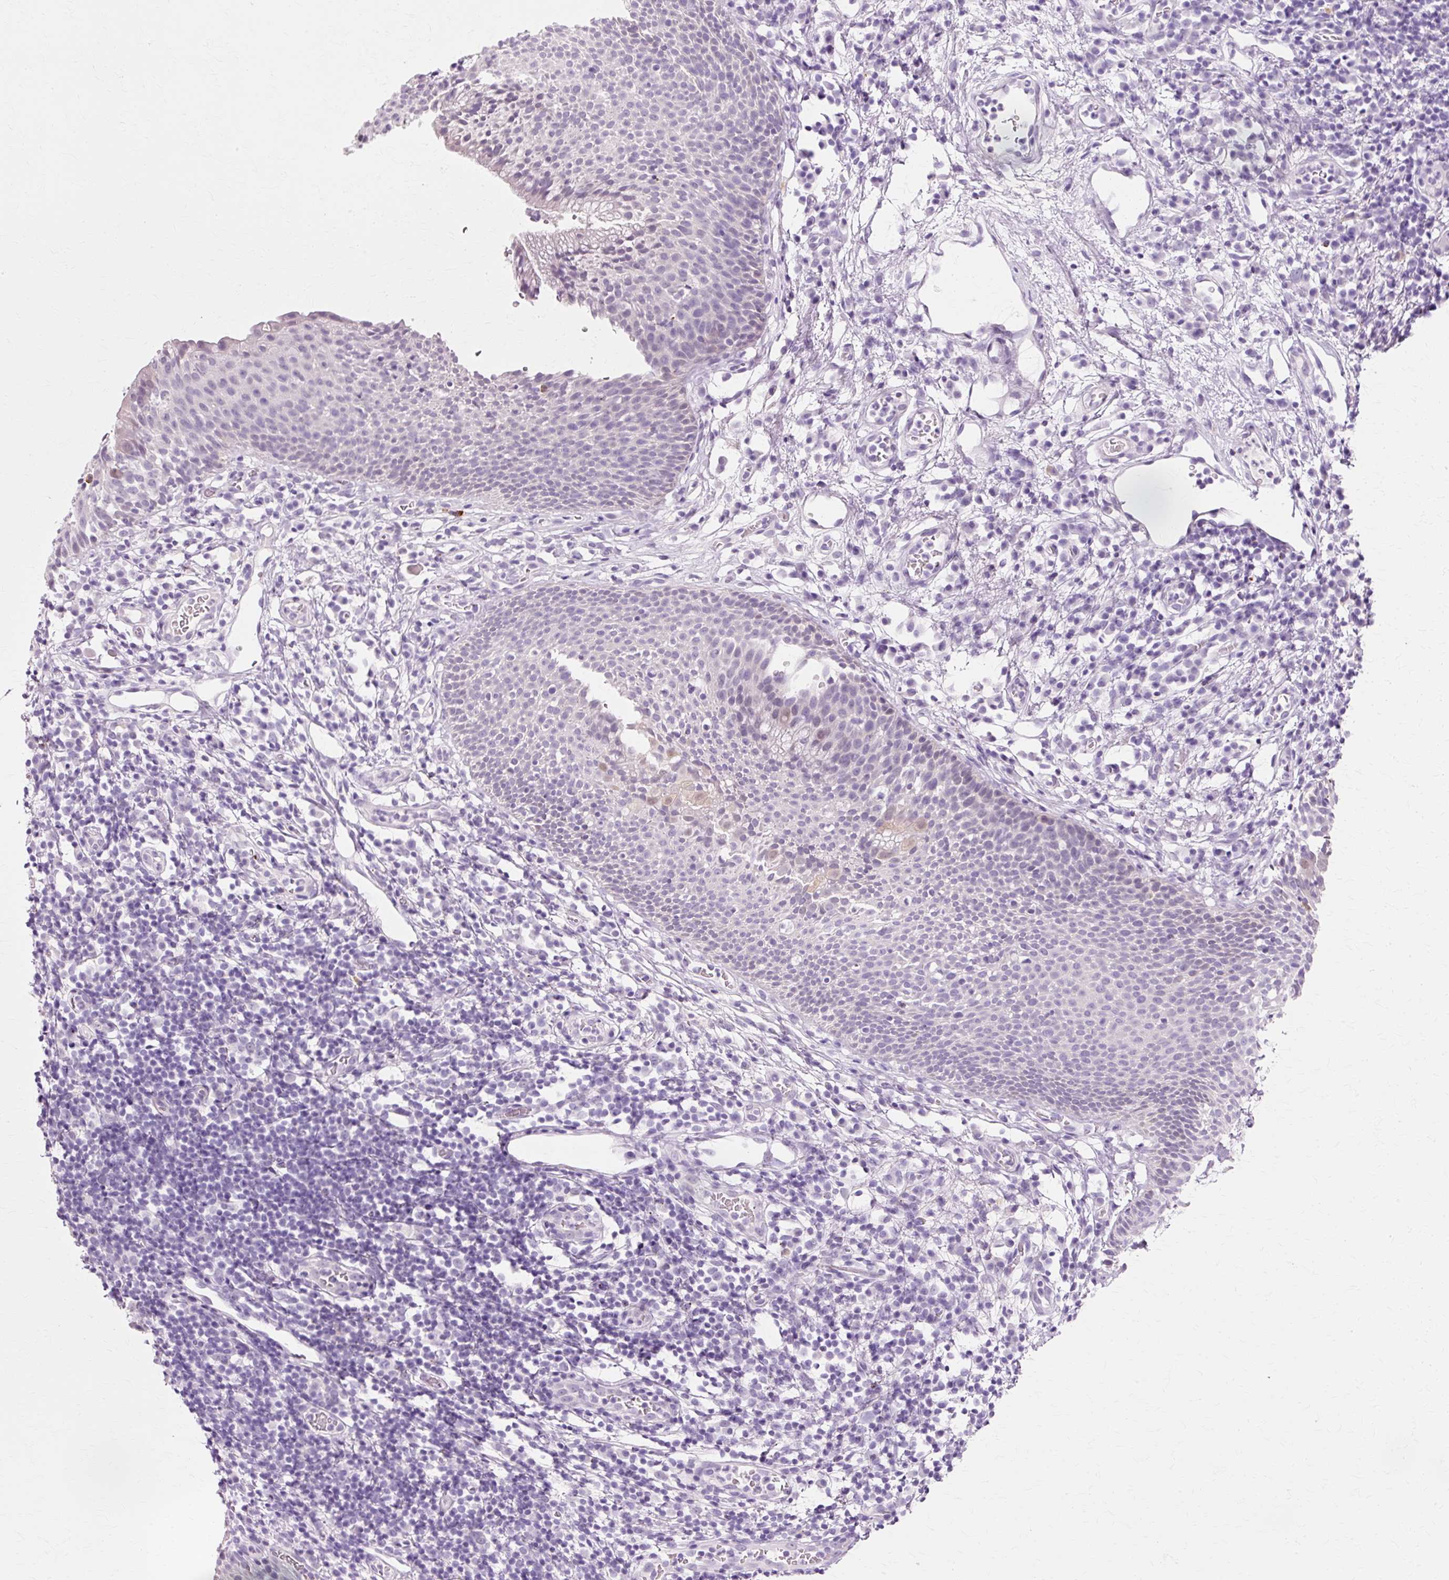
{"staining": {"intensity": "weak", "quantity": "<25%", "location": "cytoplasmic/membranous,nuclear"}, "tissue": "nasopharynx", "cell_type": "Respiratory epithelial cells", "image_type": "normal", "snomed": [{"axis": "morphology", "description": "Normal tissue, NOS"}, {"axis": "topography", "description": "Lymph node"}, {"axis": "topography", "description": "Cartilage tissue"}, {"axis": "topography", "description": "Nasopharynx"}], "caption": "DAB (3,3'-diaminobenzidine) immunohistochemical staining of benign nasopharynx exhibits no significant staining in respiratory epithelial cells. (DAB (3,3'-diaminobenzidine) immunohistochemistry (IHC) with hematoxylin counter stain).", "gene": "VN1R2", "patient": {"sex": "male", "age": 63}}